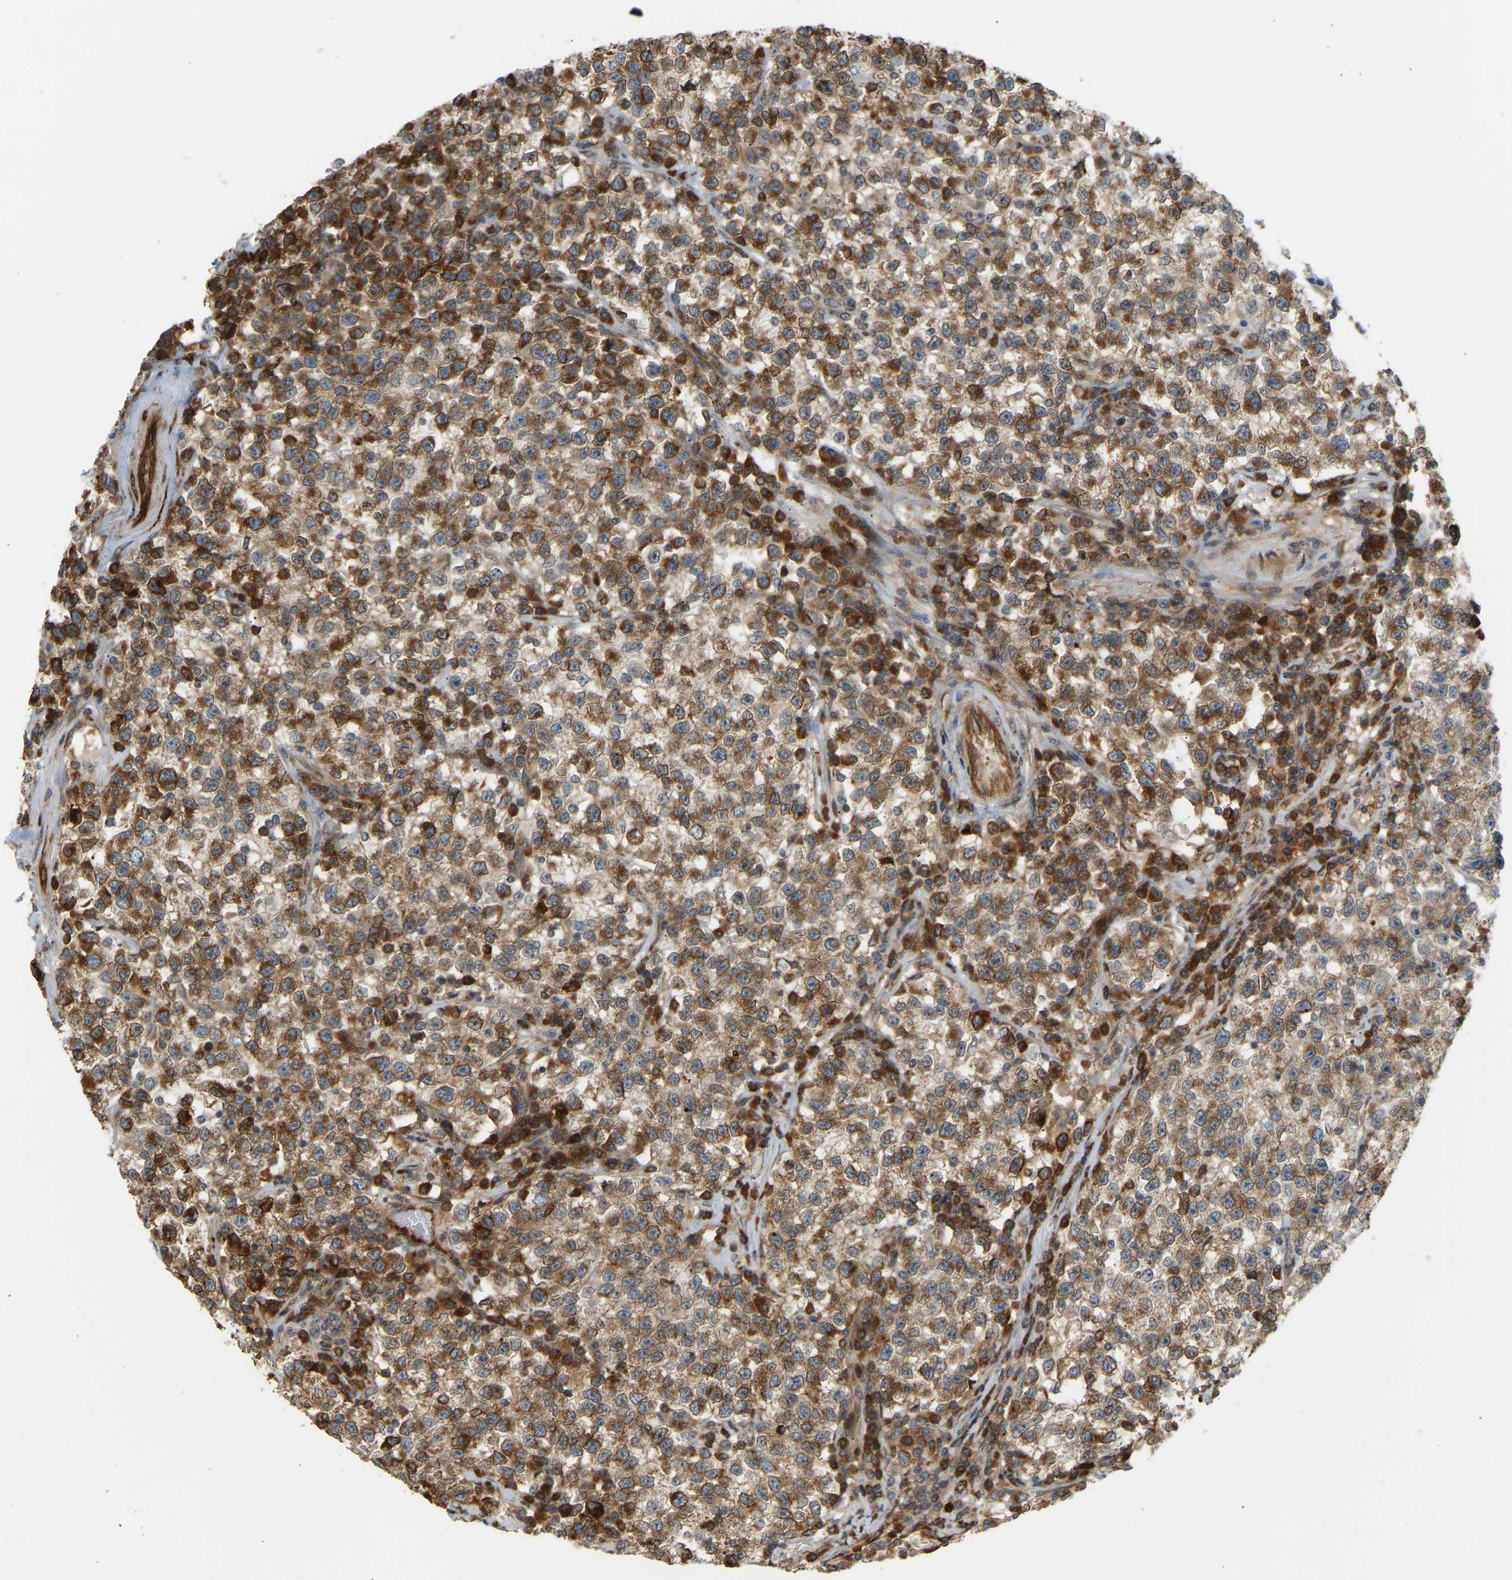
{"staining": {"intensity": "strong", "quantity": ">75%", "location": "cytoplasmic/membranous"}, "tissue": "testis cancer", "cell_type": "Tumor cells", "image_type": "cancer", "snomed": [{"axis": "morphology", "description": "Seminoma, NOS"}, {"axis": "topography", "description": "Testis"}], "caption": "Testis cancer (seminoma) stained for a protein (brown) exhibits strong cytoplasmic/membranous positive expression in approximately >75% of tumor cells.", "gene": "PLCG2", "patient": {"sex": "male", "age": 22}}